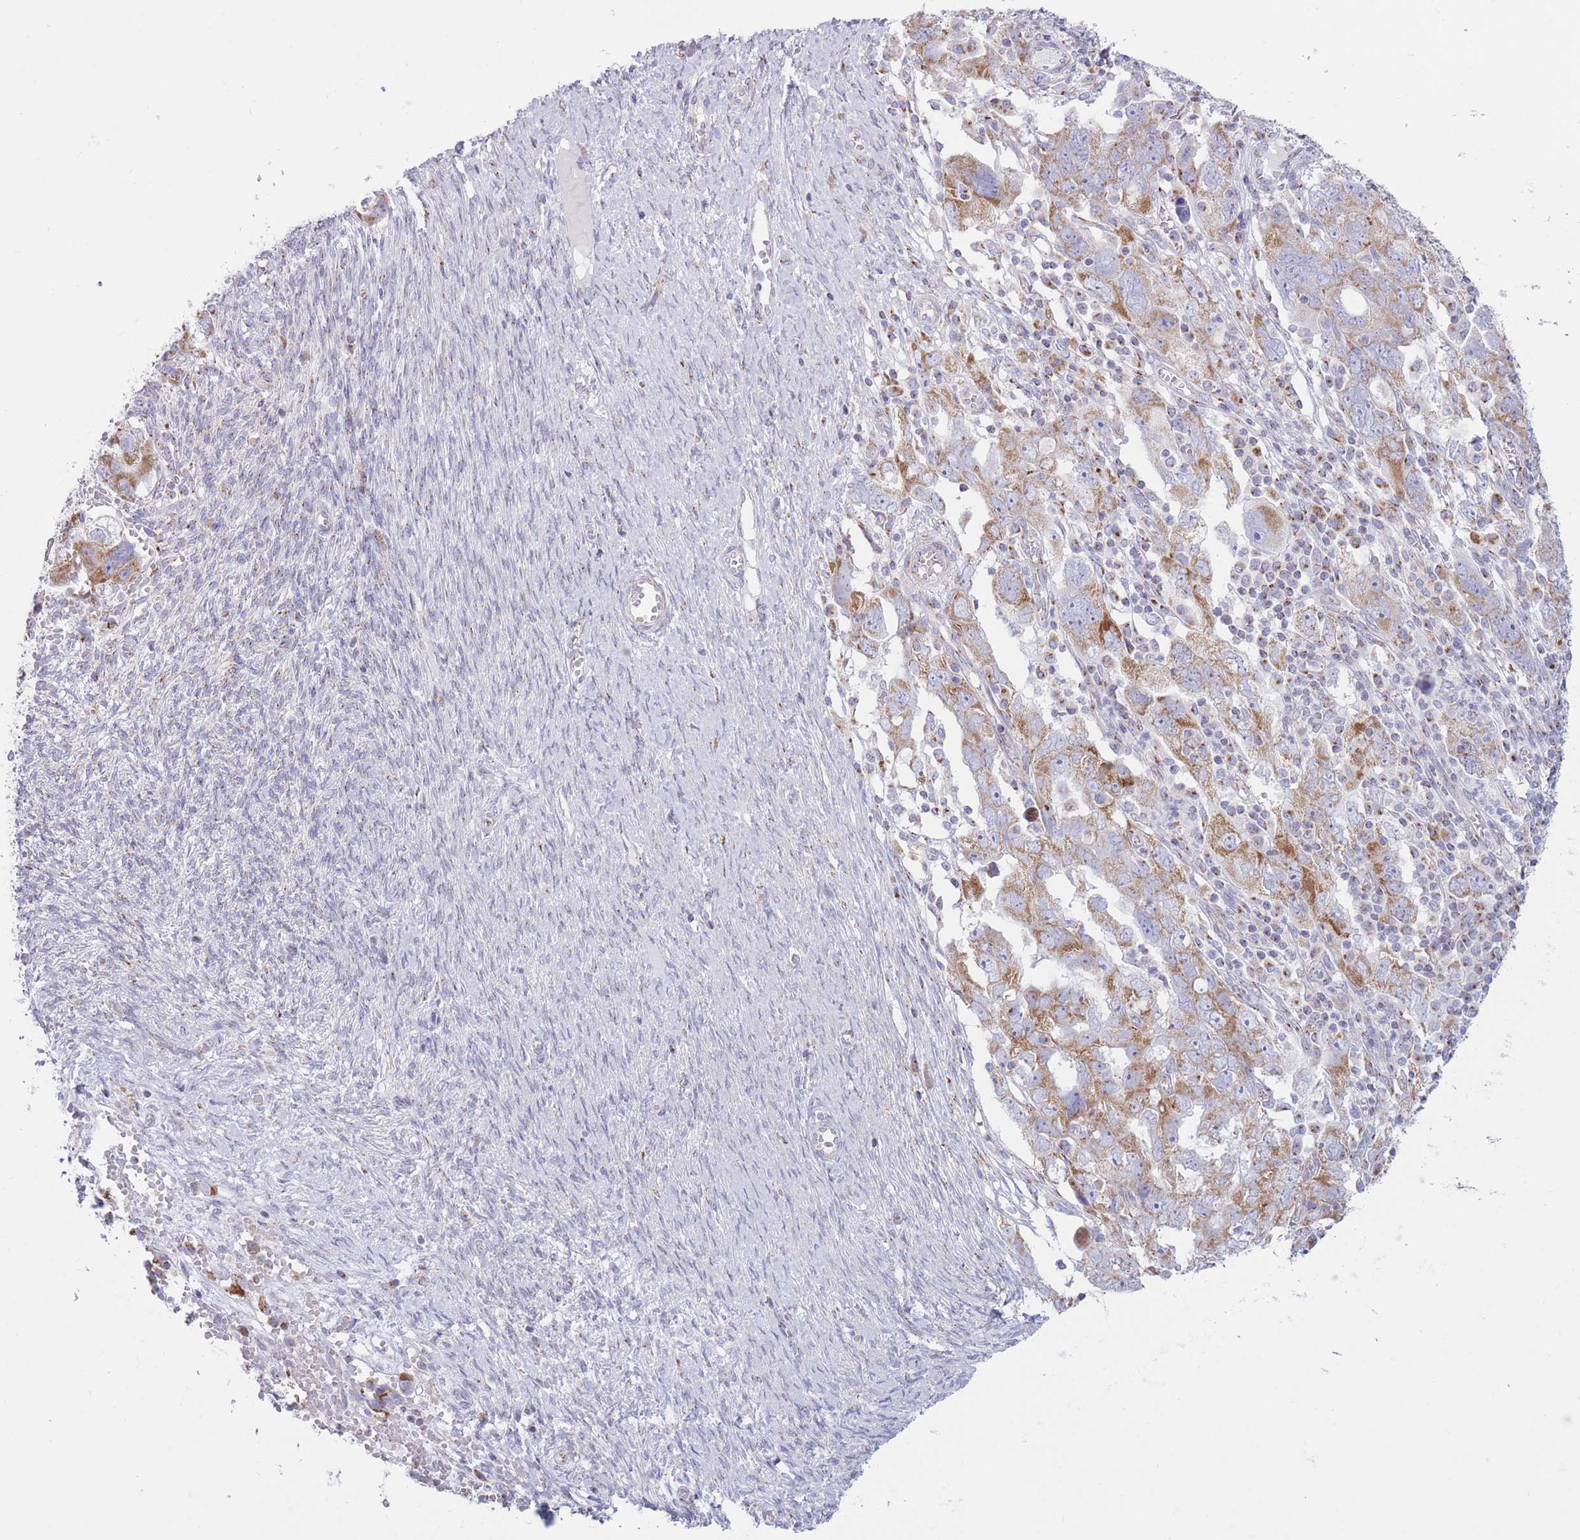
{"staining": {"intensity": "moderate", "quantity": "25%-75%", "location": "cytoplasmic/membranous"}, "tissue": "ovarian cancer", "cell_type": "Tumor cells", "image_type": "cancer", "snomed": [{"axis": "morphology", "description": "Carcinoma, NOS"}, {"axis": "morphology", "description": "Cystadenocarcinoma, serous, NOS"}, {"axis": "topography", "description": "Ovary"}], "caption": "Ovarian cancer stained with a protein marker exhibits moderate staining in tumor cells.", "gene": "MPND", "patient": {"sex": "female", "age": 69}}